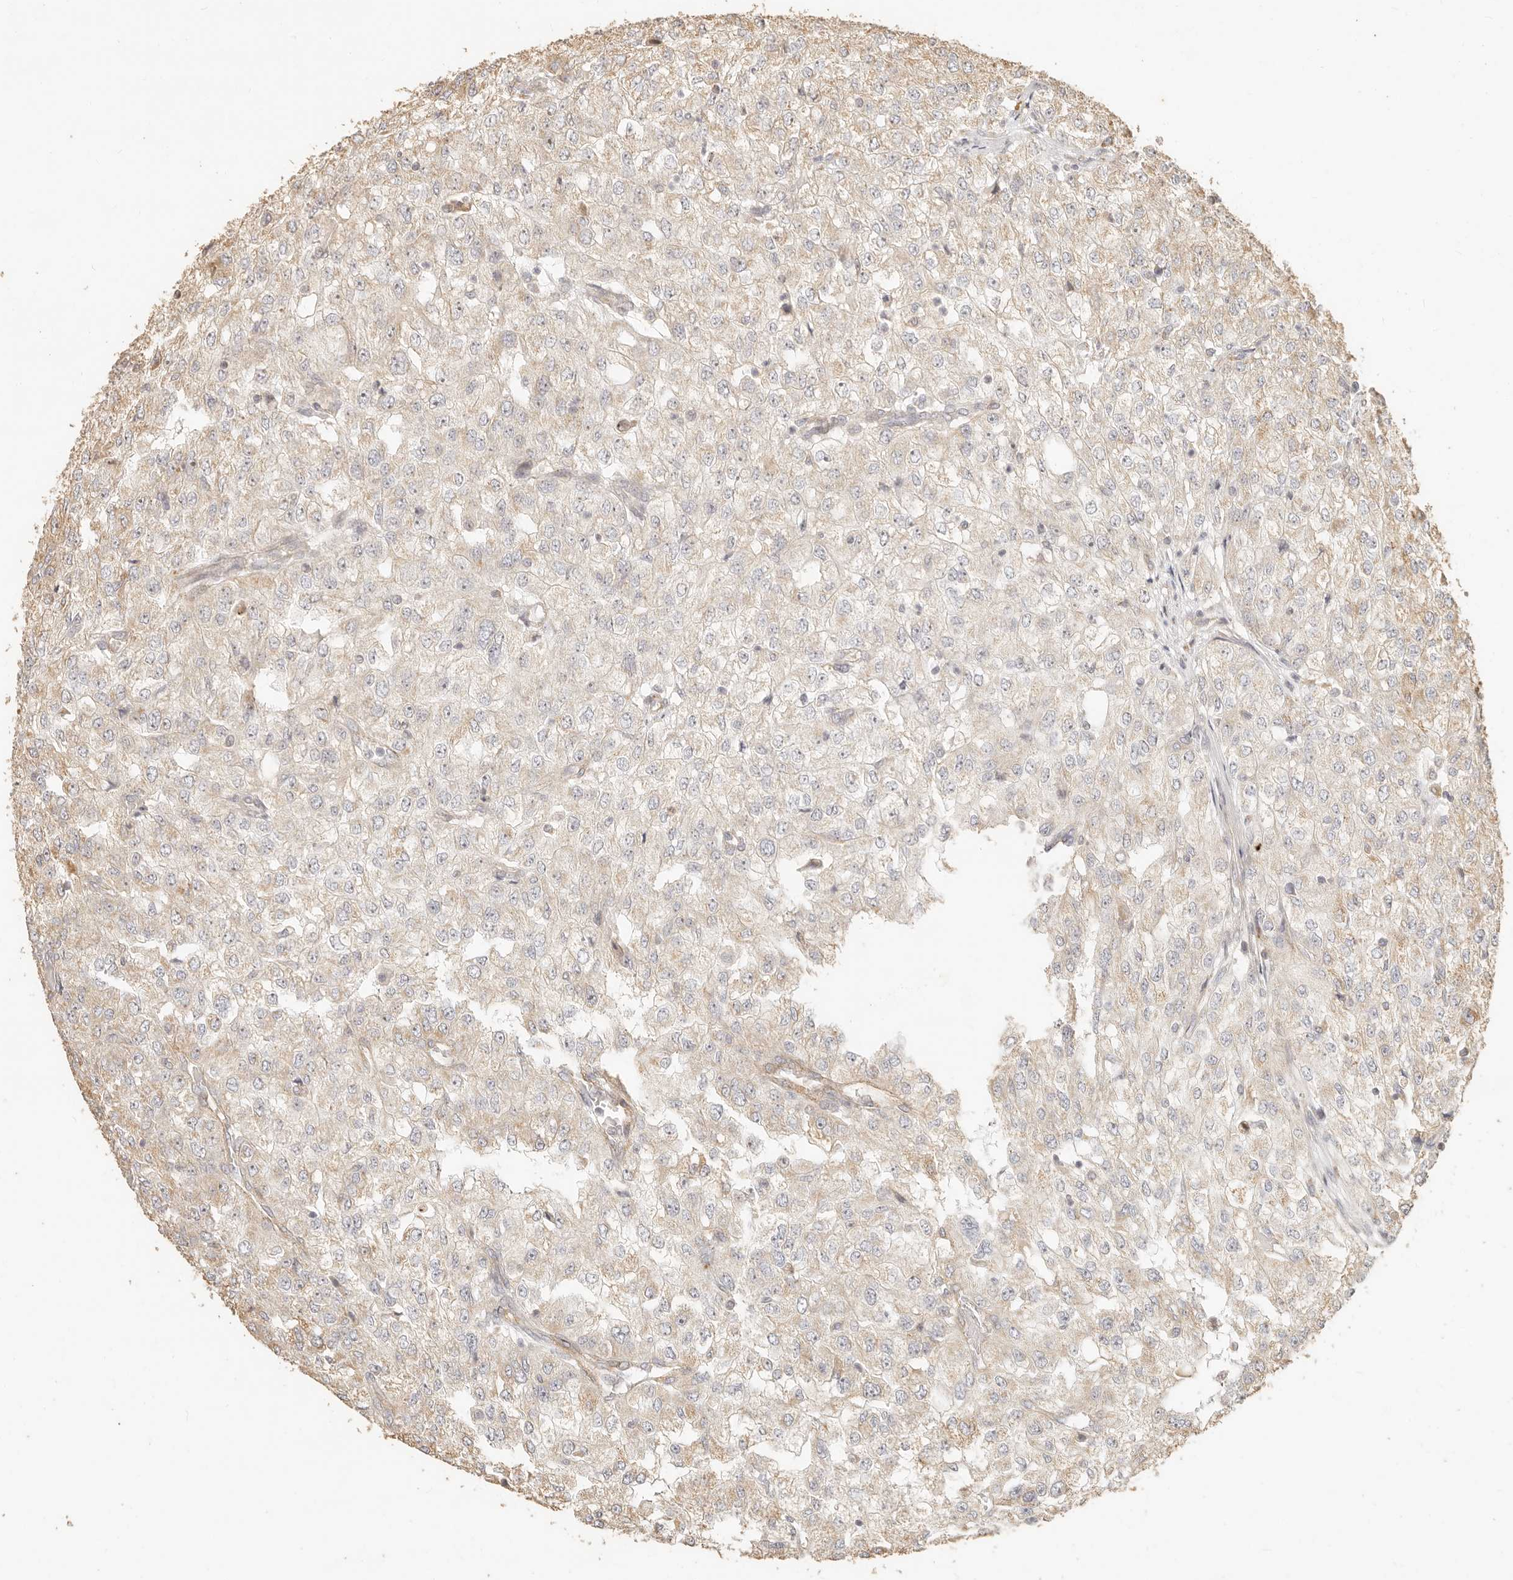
{"staining": {"intensity": "negative", "quantity": "none", "location": "none"}, "tissue": "renal cancer", "cell_type": "Tumor cells", "image_type": "cancer", "snomed": [{"axis": "morphology", "description": "Adenocarcinoma, NOS"}, {"axis": "topography", "description": "Kidney"}], "caption": "Immunohistochemistry (IHC) of human renal cancer shows no expression in tumor cells.", "gene": "PTPN22", "patient": {"sex": "female", "age": 54}}